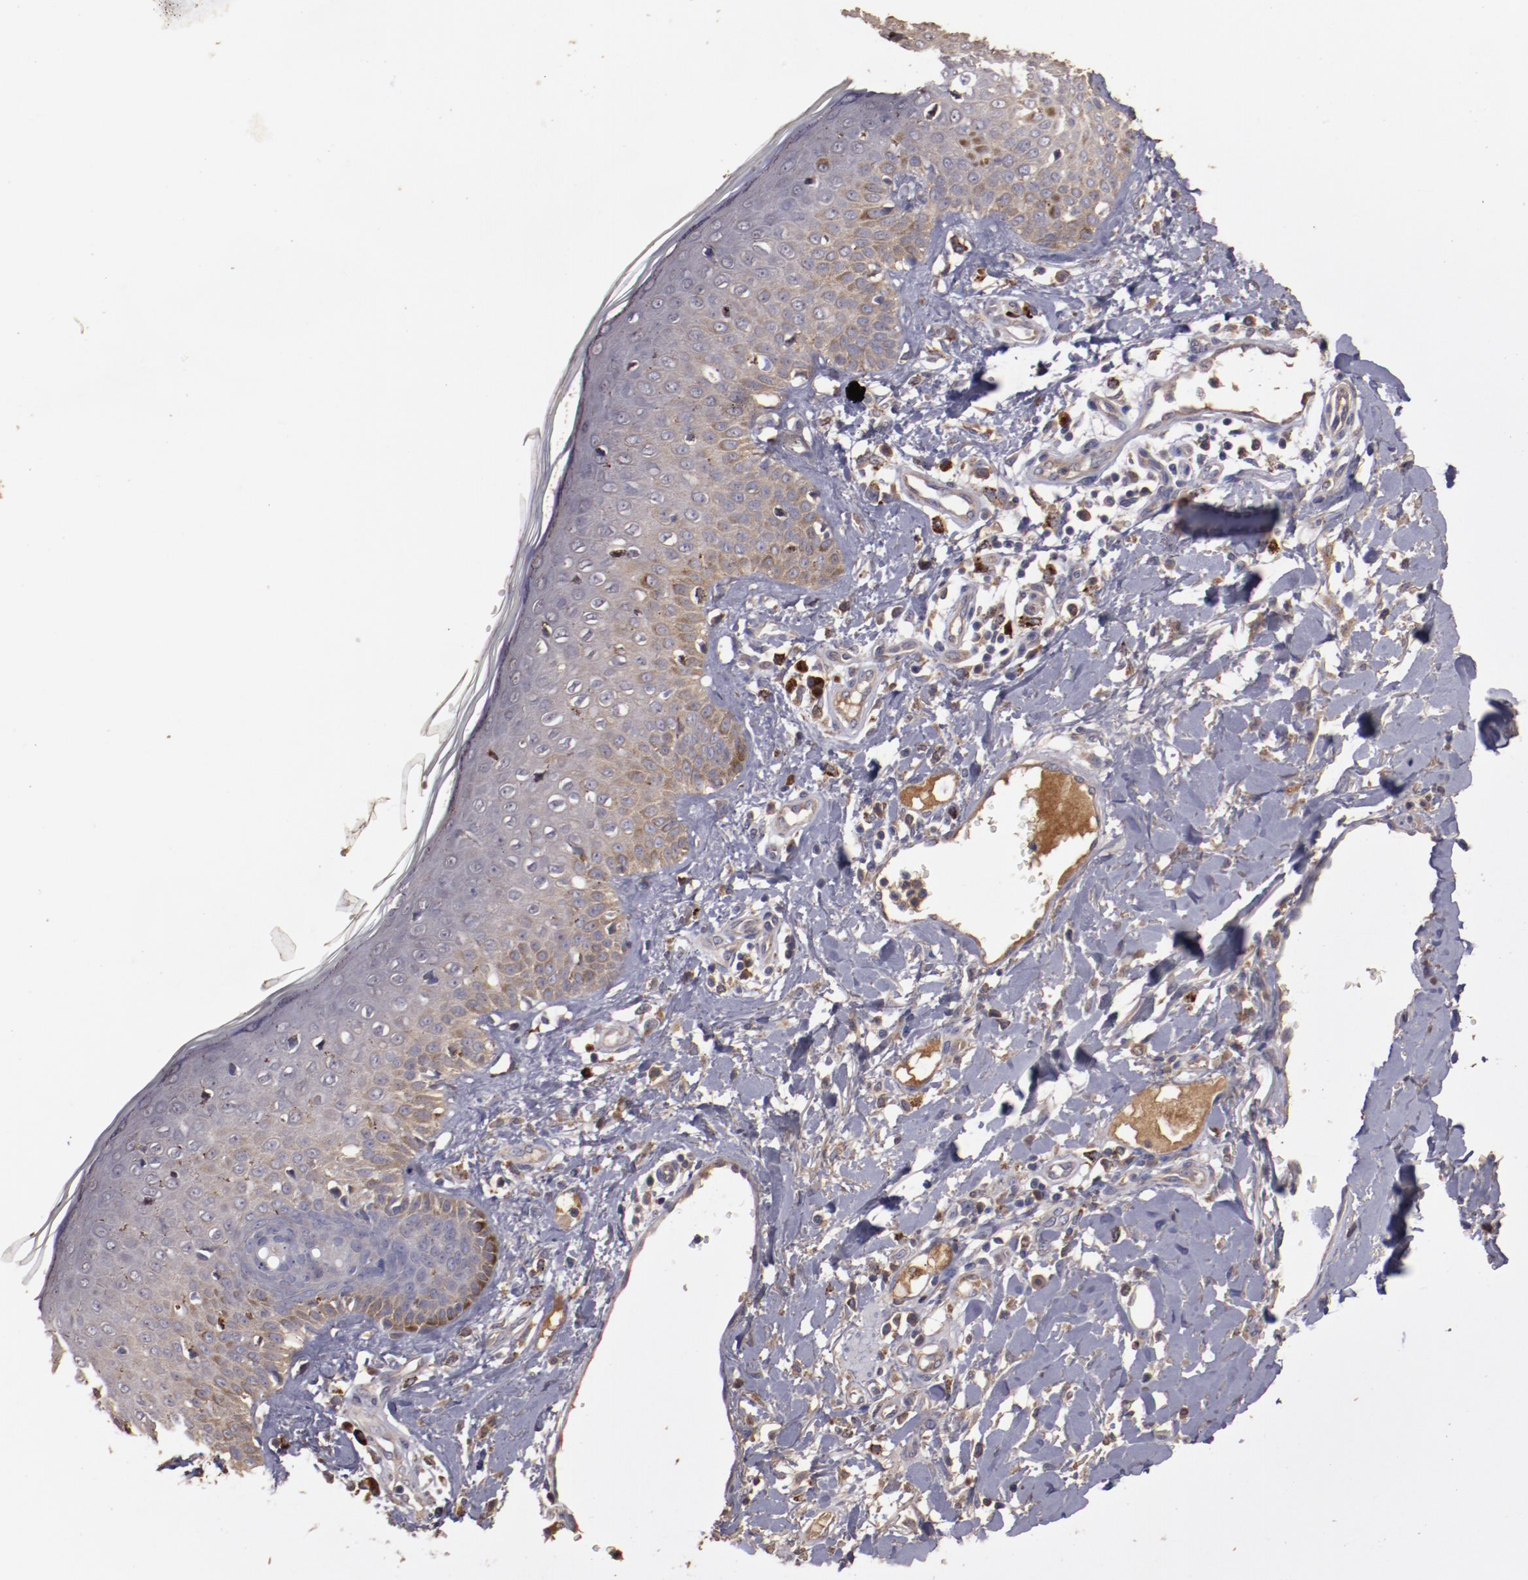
{"staining": {"intensity": "weak", "quantity": "25%-75%", "location": "cytoplasmic/membranous"}, "tissue": "skin cancer", "cell_type": "Tumor cells", "image_type": "cancer", "snomed": [{"axis": "morphology", "description": "Squamous cell carcinoma, NOS"}, {"axis": "topography", "description": "Skin"}], "caption": "Immunohistochemistry (IHC) staining of squamous cell carcinoma (skin), which demonstrates low levels of weak cytoplasmic/membranous positivity in approximately 25%-75% of tumor cells indicating weak cytoplasmic/membranous protein positivity. The staining was performed using DAB (3,3'-diaminobenzidine) (brown) for protein detection and nuclei were counterstained in hematoxylin (blue).", "gene": "SRRD", "patient": {"sex": "female", "age": 59}}